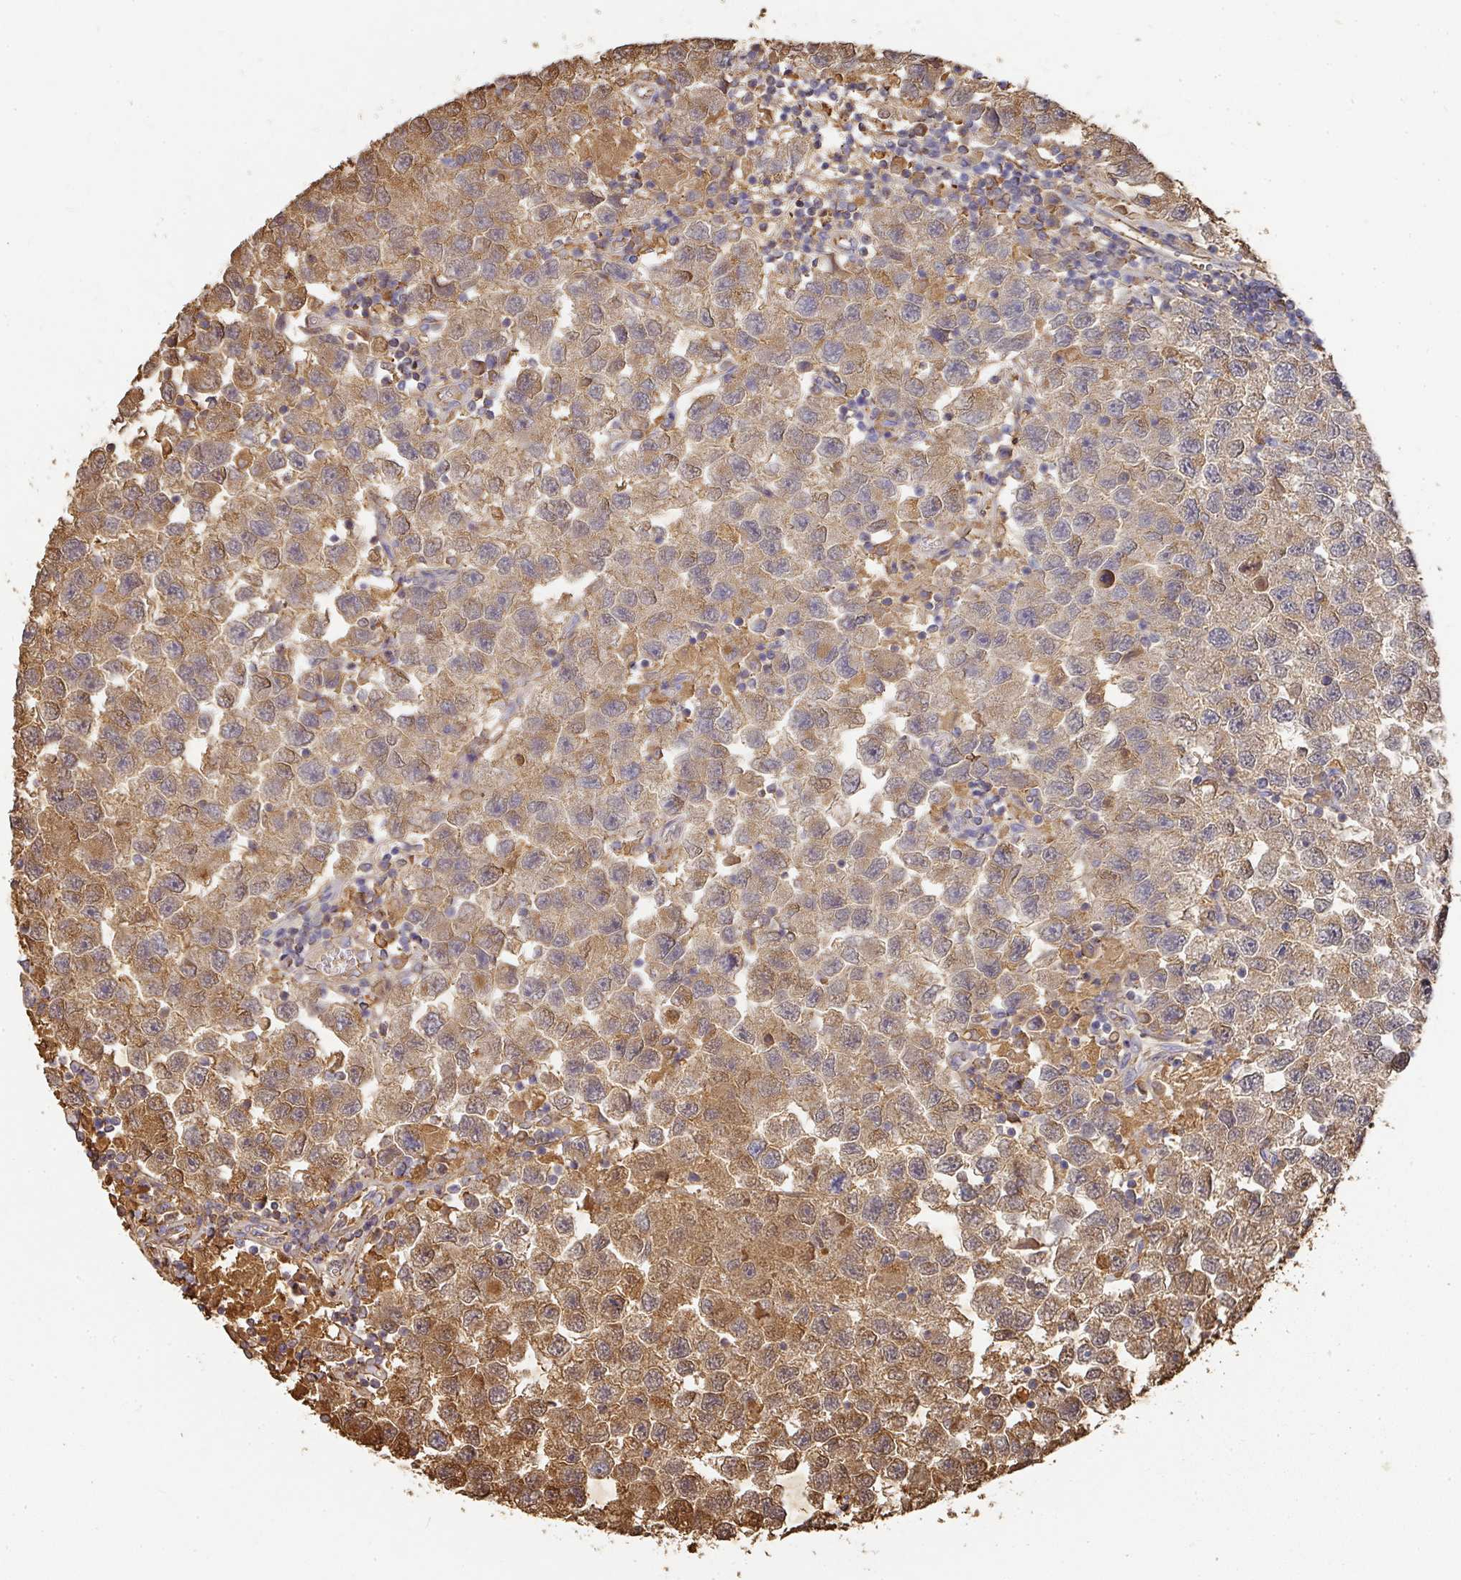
{"staining": {"intensity": "moderate", "quantity": "25%-75%", "location": "cytoplasmic/membranous"}, "tissue": "testis cancer", "cell_type": "Tumor cells", "image_type": "cancer", "snomed": [{"axis": "morphology", "description": "Seminoma, NOS"}, {"axis": "topography", "description": "Testis"}], "caption": "Moderate cytoplasmic/membranous positivity for a protein is appreciated in approximately 25%-75% of tumor cells of seminoma (testis) using IHC.", "gene": "ALB", "patient": {"sex": "male", "age": 26}}